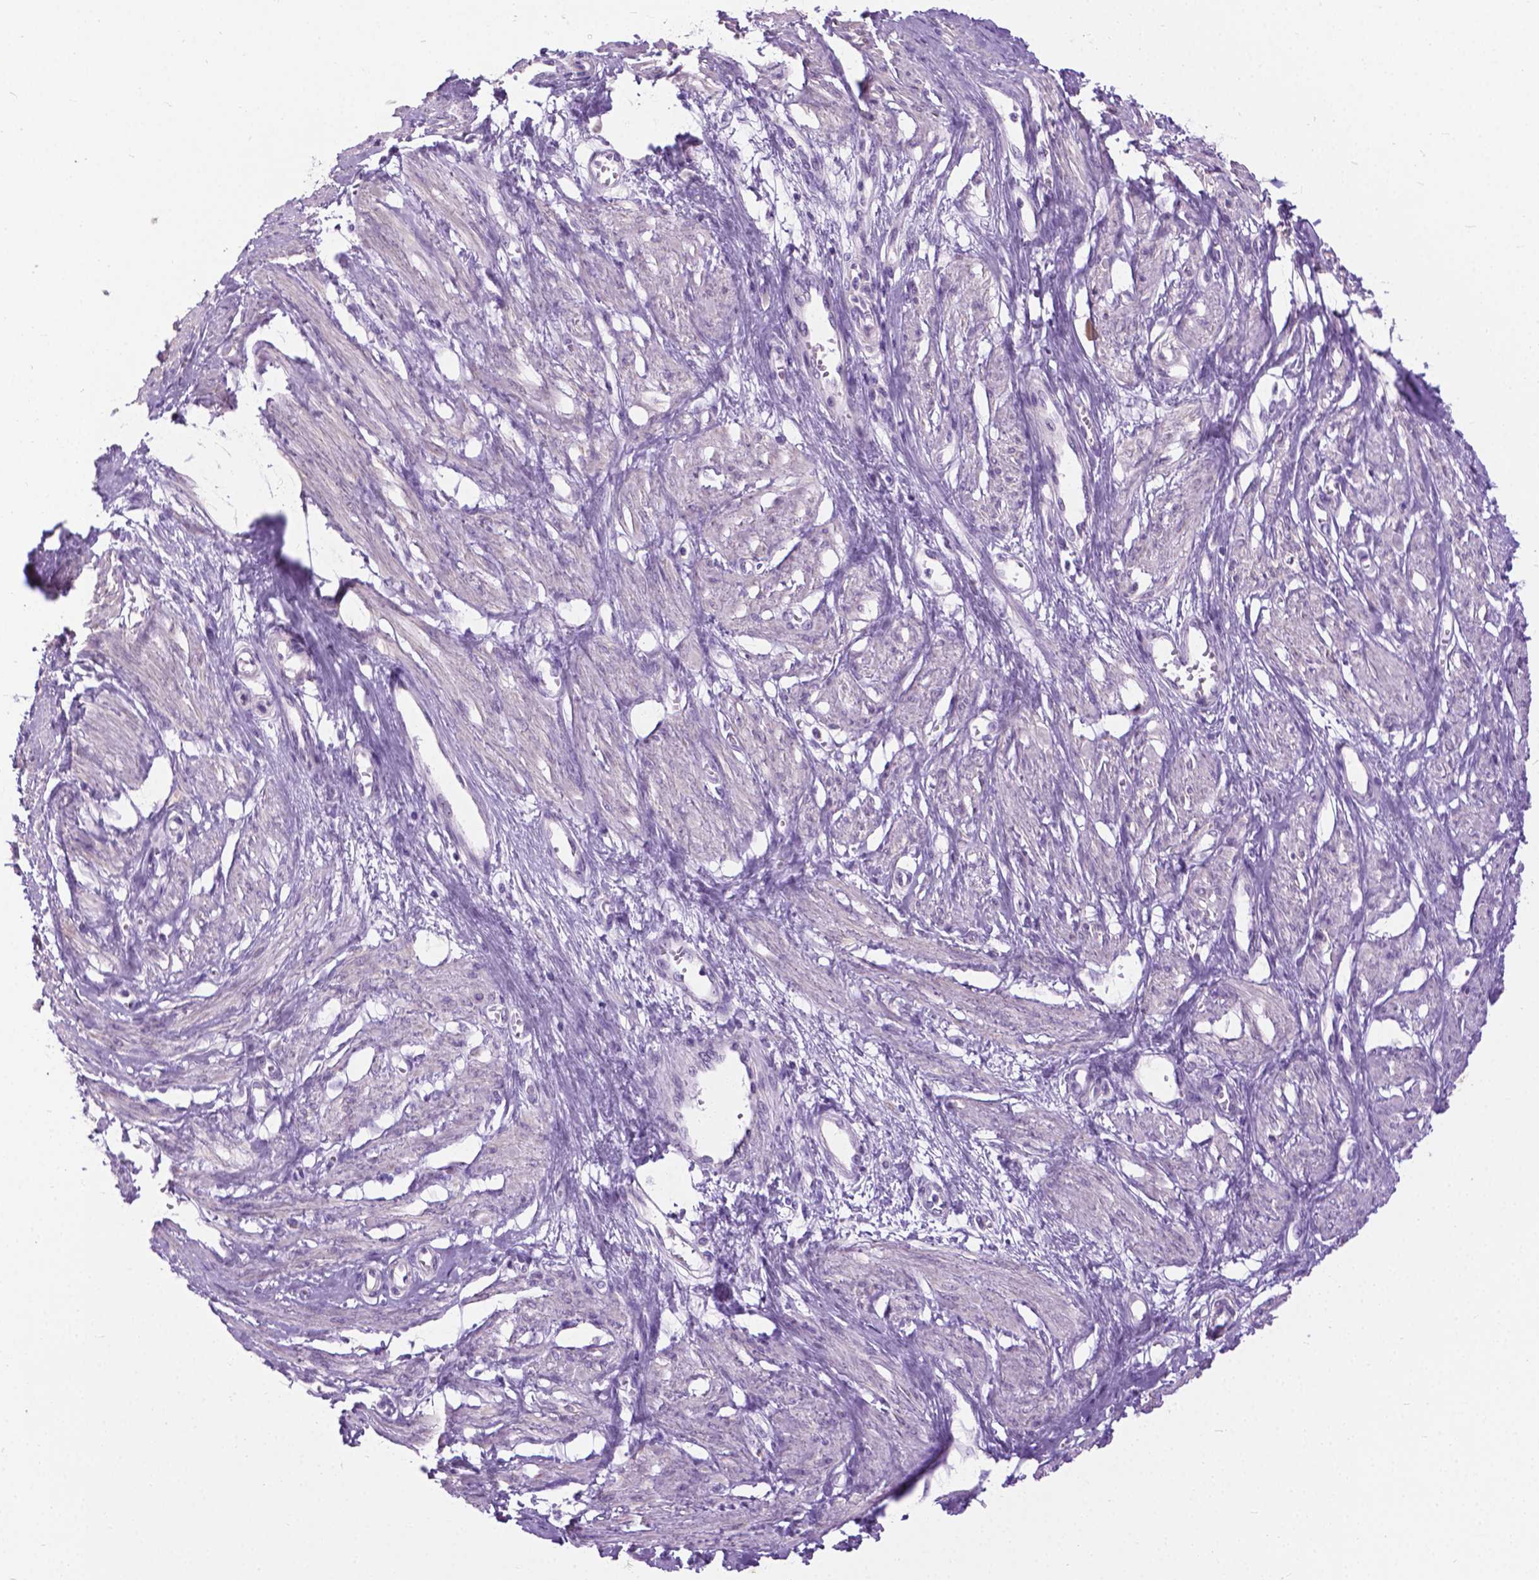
{"staining": {"intensity": "negative", "quantity": "none", "location": "none"}, "tissue": "smooth muscle", "cell_type": "Smooth muscle cells", "image_type": "normal", "snomed": [{"axis": "morphology", "description": "Normal tissue, NOS"}, {"axis": "topography", "description": "Smooth muscle"}, {"axis": "topography", "description": "Uterus"}], "caption": "Smooth muscle stained for a protein using immunohistochemistry exhibits no expression smooth muscle cells.", "gene": "APCDD1L", "patient": {"sex": "female", "age": 39}}